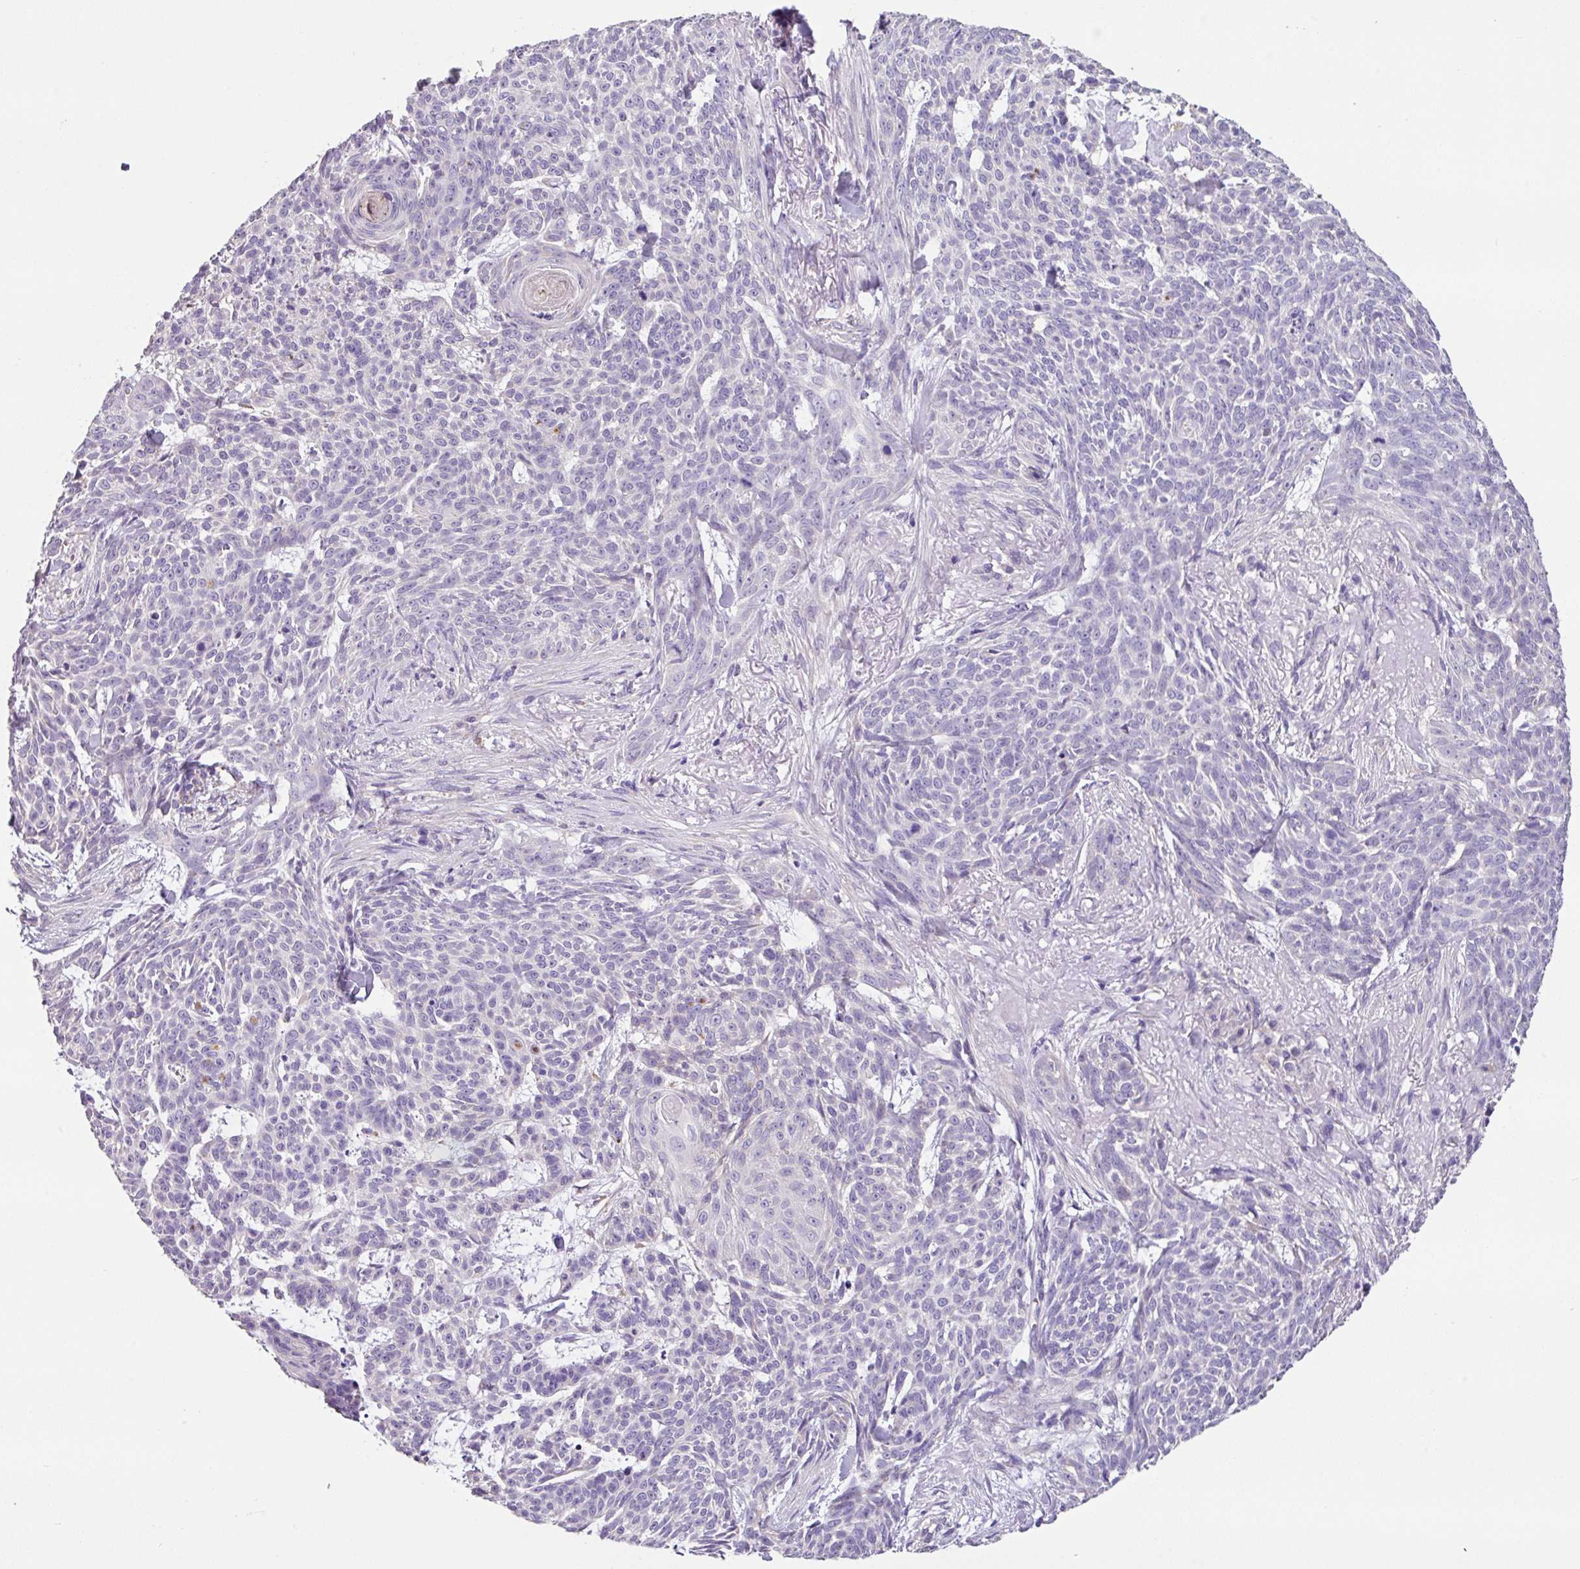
{"staining": {"intensity": "negative", "quantity": "none", "location": "none"}, "tissue": "skin cancer", "cell_type": "Tumor cells", "image_type": "cancer", "snomed": [{"axis": "morphology", "description": "Basal cell carcinoma"}, {"axis": "topography", "description": "Skin"}], "caption": "Immunohistochemistry (IHC) of human skin cancer (basal cell carcinoma) displays no positivity in tumor cells.", "gene": "ZG16", "patient": {"sex": "female", "age": 93}}